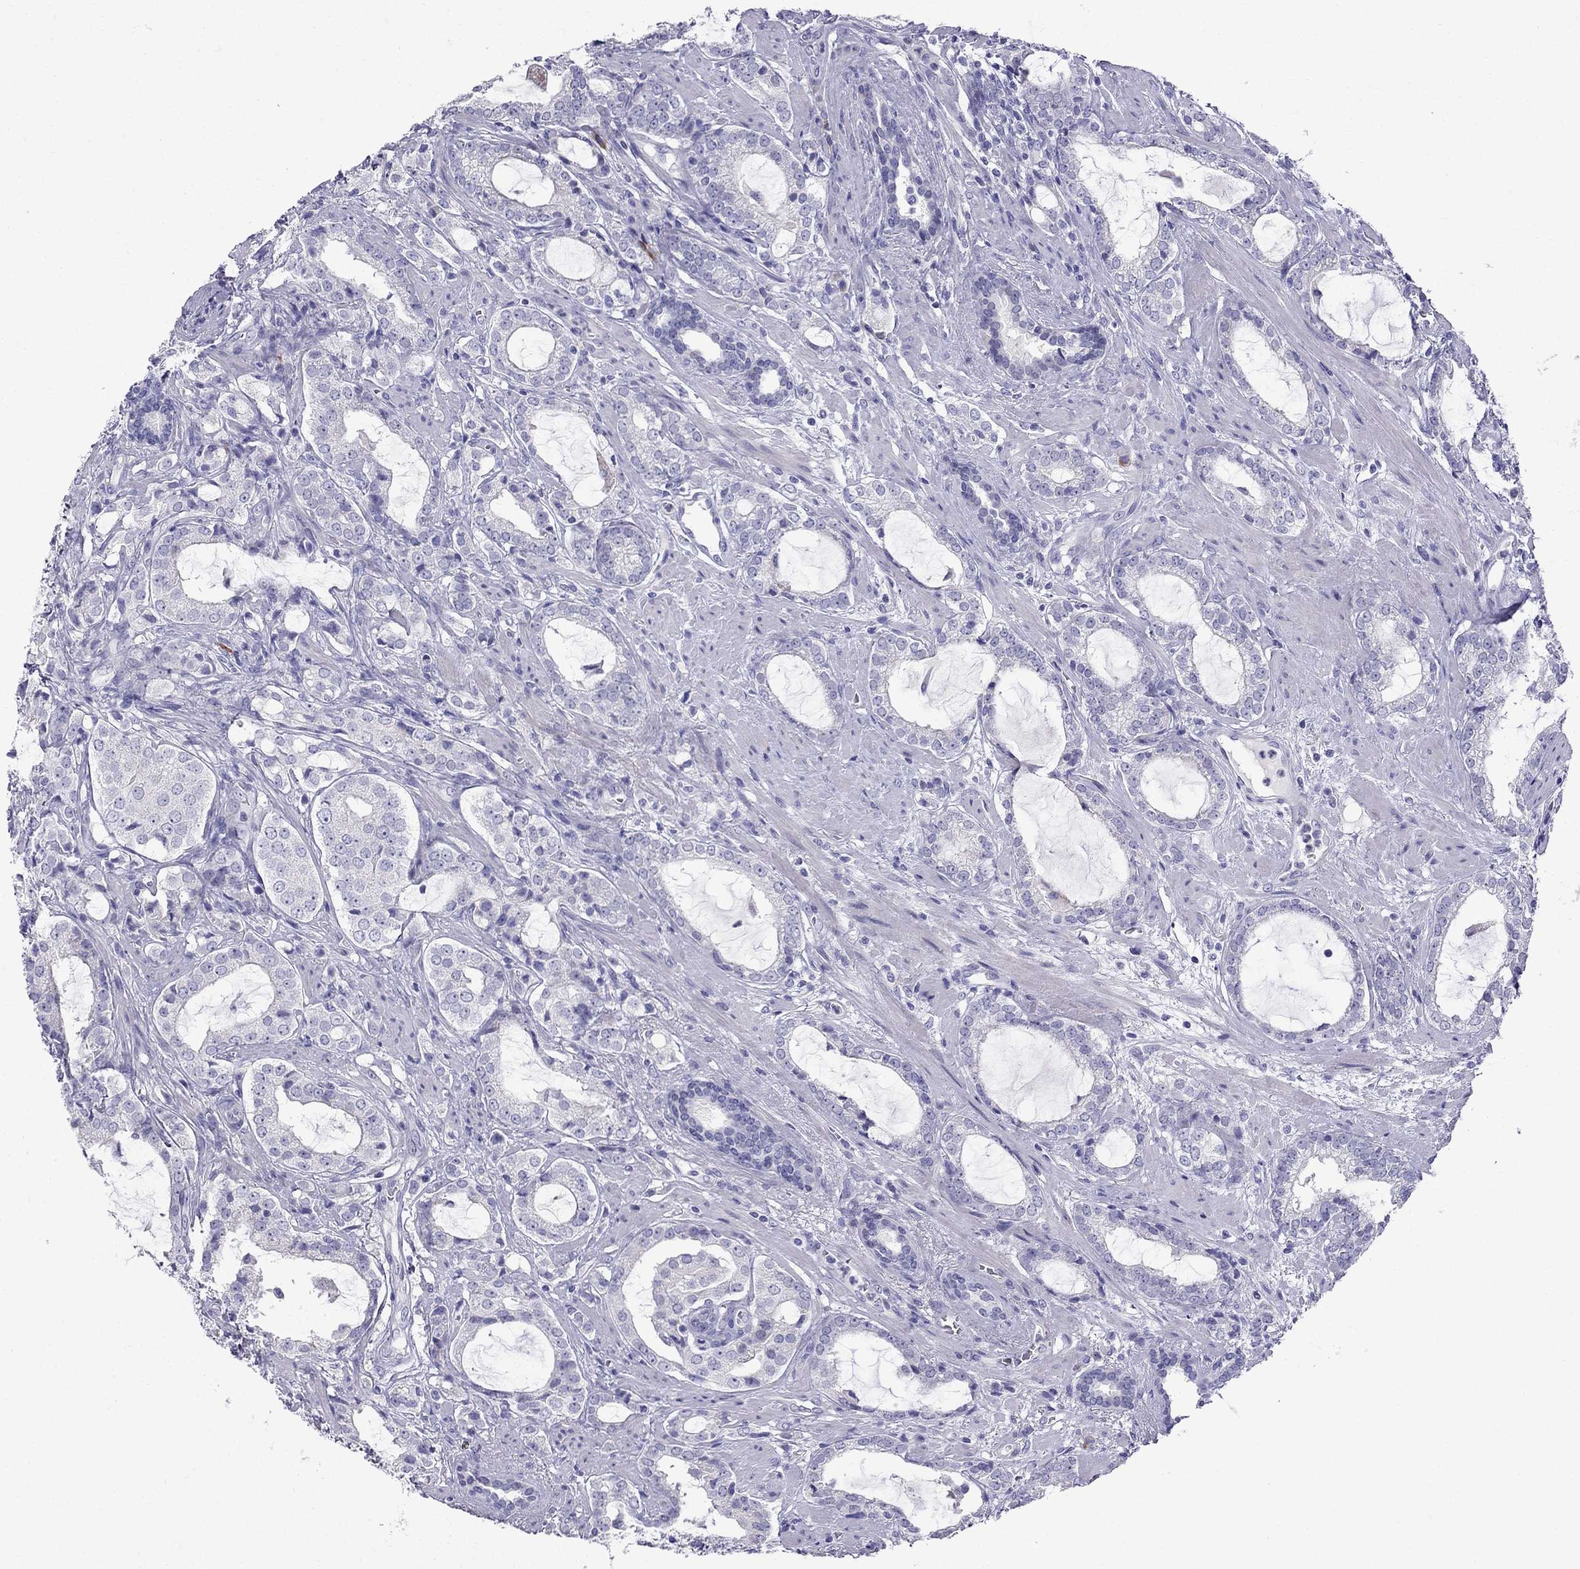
{"staining": {"intensity": "negative", "quantity": "none", "location": "none"}, "tissue": "prostate cancer", "cell_type": "Tumor cells", "image_type": "cancer", "snomed": [{"axis": "morphology", "description": "Adenocarcinoma, NOS"}, {"axis": "topography", "description": "Prostate"}], "caption": "The histopathology image shows no staining of tumor cells in prostate cancer. (Brightfield microscopy of DAB IHC at high magnification).", "gene": "PATE1", "patient": {"sex": "male", "age": 66}}